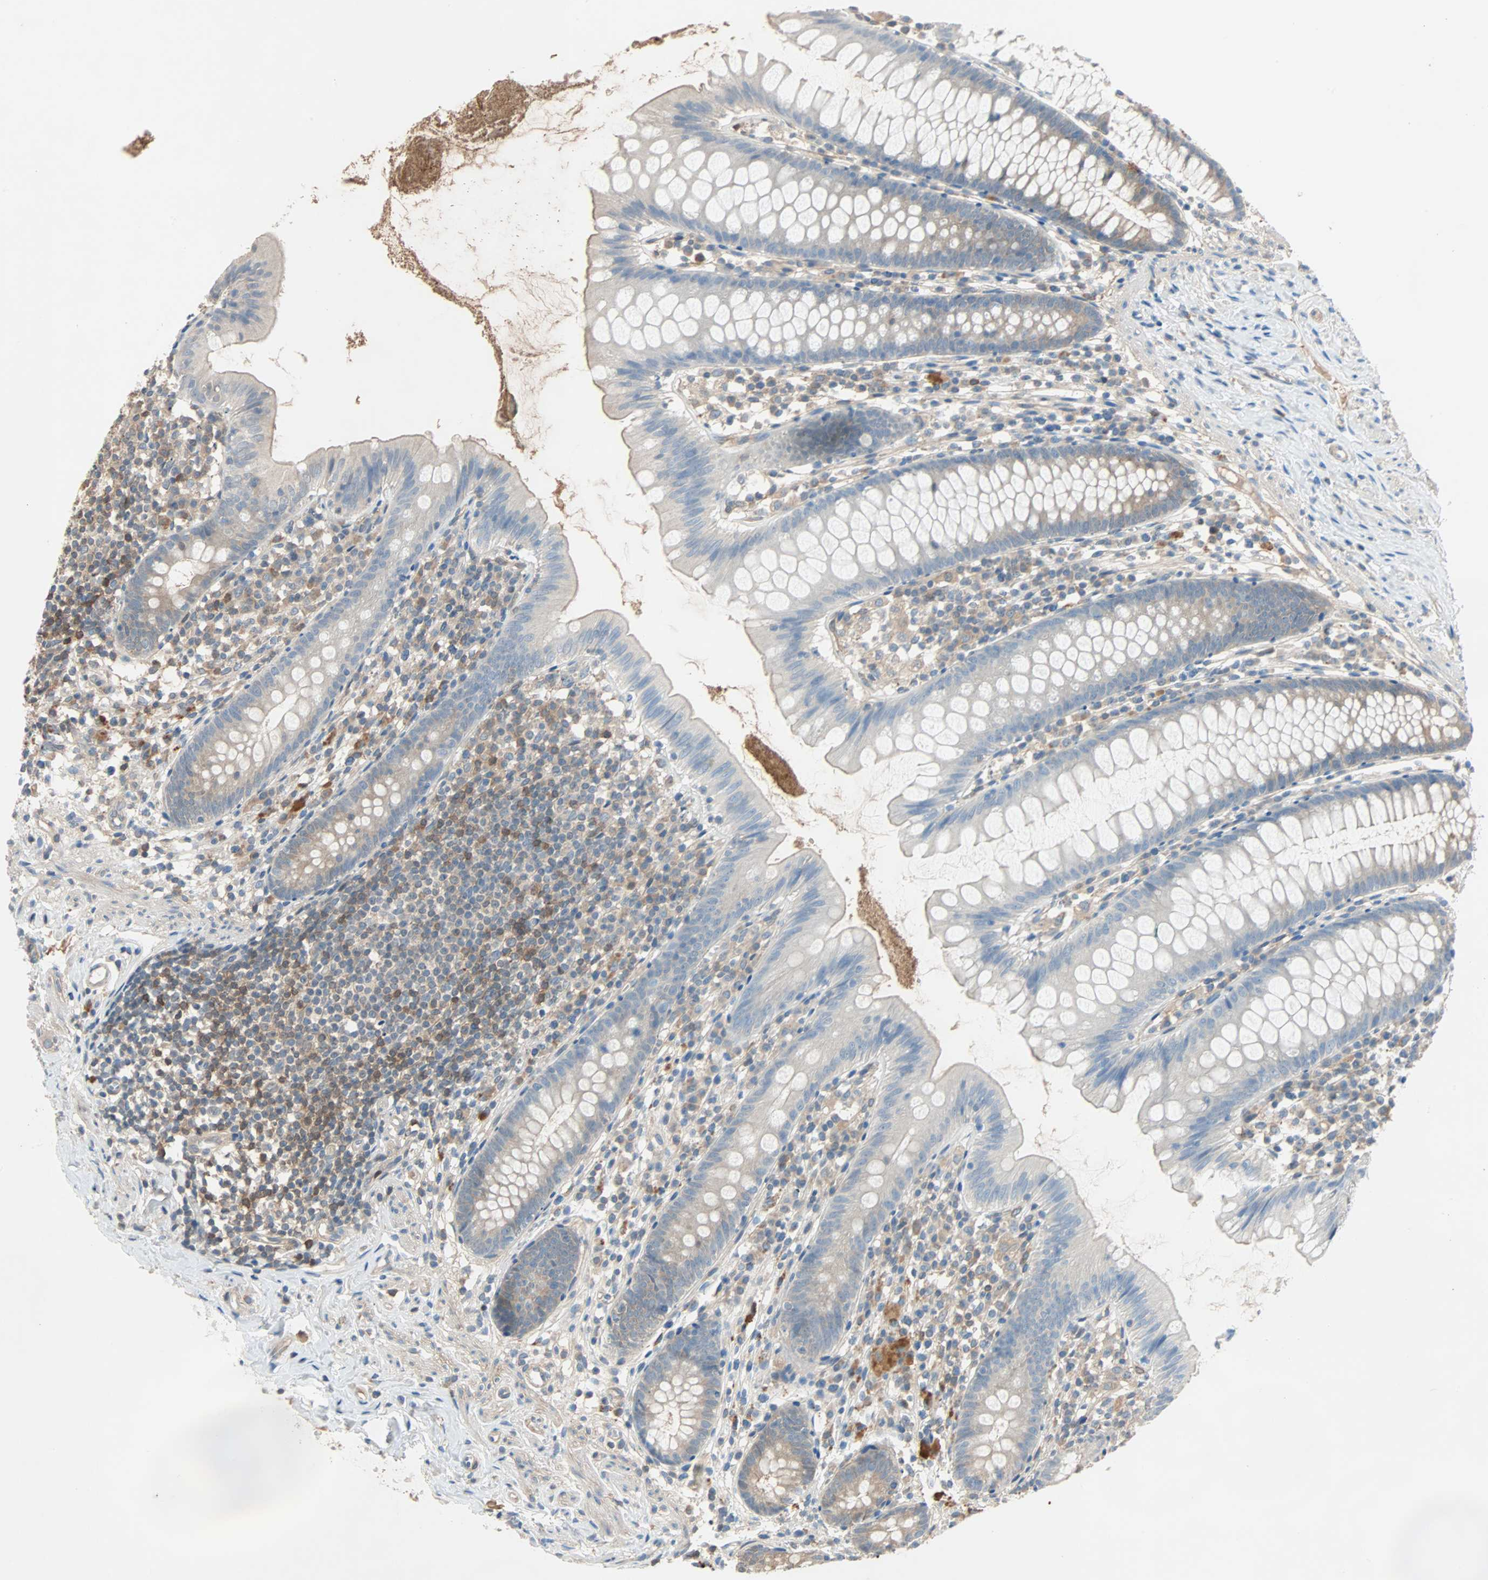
{"staining": {"intensity": "moderate", "quantity": "25%-75%", "location": "cytoplasmic/membranous"}, "tissue": "appendix", "cell_type": "Glandular cells", "image_type": "normal", "snomed": [{"axis": "morphology", "description": "Normal tissue, NOS"}, {"axis": "topography", "description": "Appendix"}], "caption": "Protein staining shows moderate cytoplasmic/membranous expression in about 25%-75% of glandular cells in benign appendix.", "gene": "TNFRSF12A", "patient": {"sex": "male", "age": 52}}